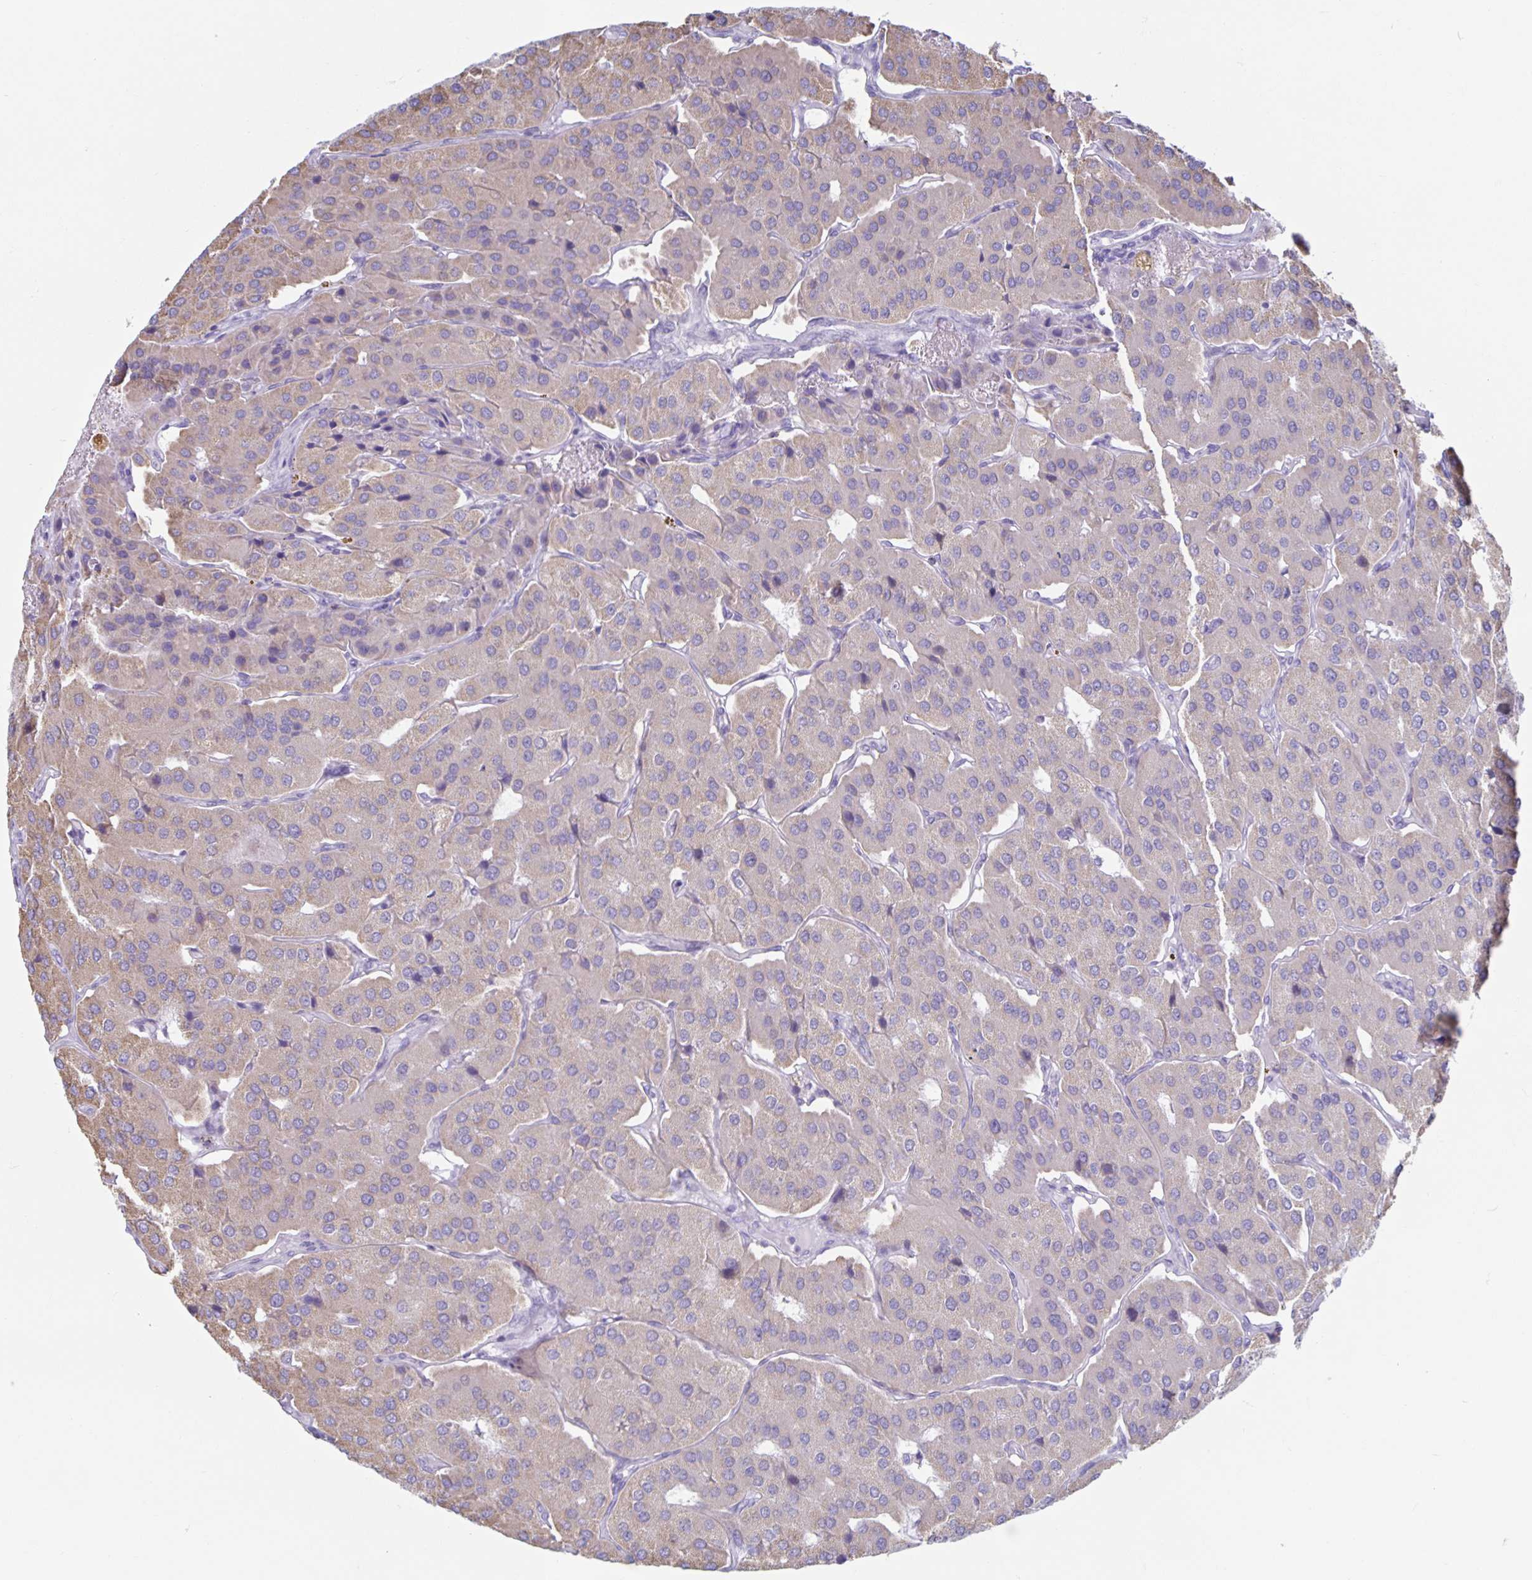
{"staining": {"intensity": "negative", "quantity": "none", "location": "none"}, "tissue": "parathyroid gland", "cell_type": "Glandular cells", "image_type": "normal", "snomed": [{"axis": "morphology", "description": "Normal tissue, NOS"}, {"axis": "morphology", "description": "Adenoma, NOS"}, {"axis": "topography", "description": "Parathyroid gland"}], "caption": "The photomicrograph demonstrates no significant staining in glandular cells of parathyroid gland.", "gene": "CT45A10", "patient": {"sex": "female", "age": 86}}